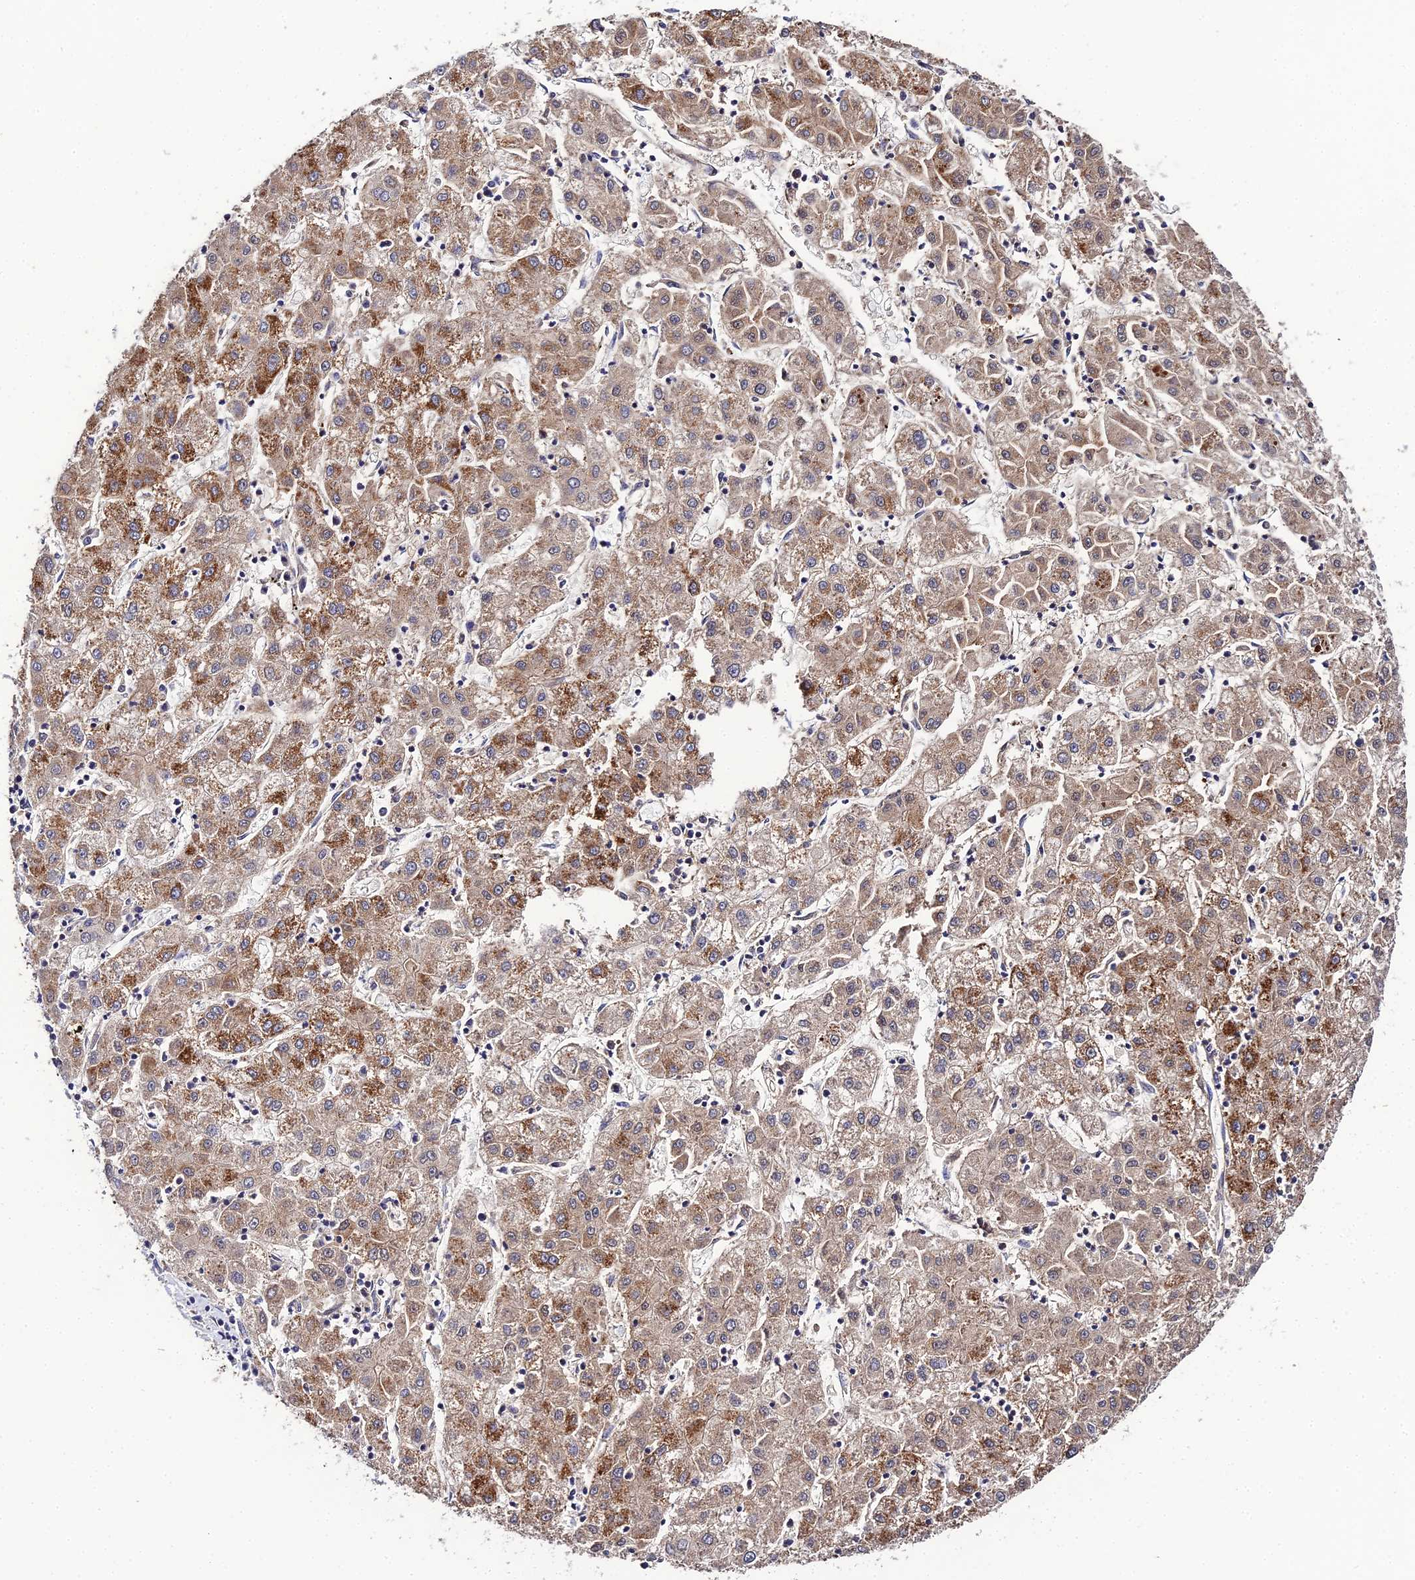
{"staining": {"intensity": "moderate", "quantity": ">75%", "location": "cytoplasmic/membranous"}, "tissue": "liver cancer", "cell_type": "Tumor cells", "image_type": "cancer", "snomed": [{"axis": "morphology", "description": "Carcinoma, Hepatocellular, NOS"}, {"axis": "topography", "description": "Liver"}], "caption": "Protein expression by immunohistochemistry (IHC) exhibits moderate cytoplasmic/membranous staining in approximately >75% of tumor cells in liver hepatocellular carcinoma.", "gene": "LSM5", "patient": {"sex": "male", "age": 72}}